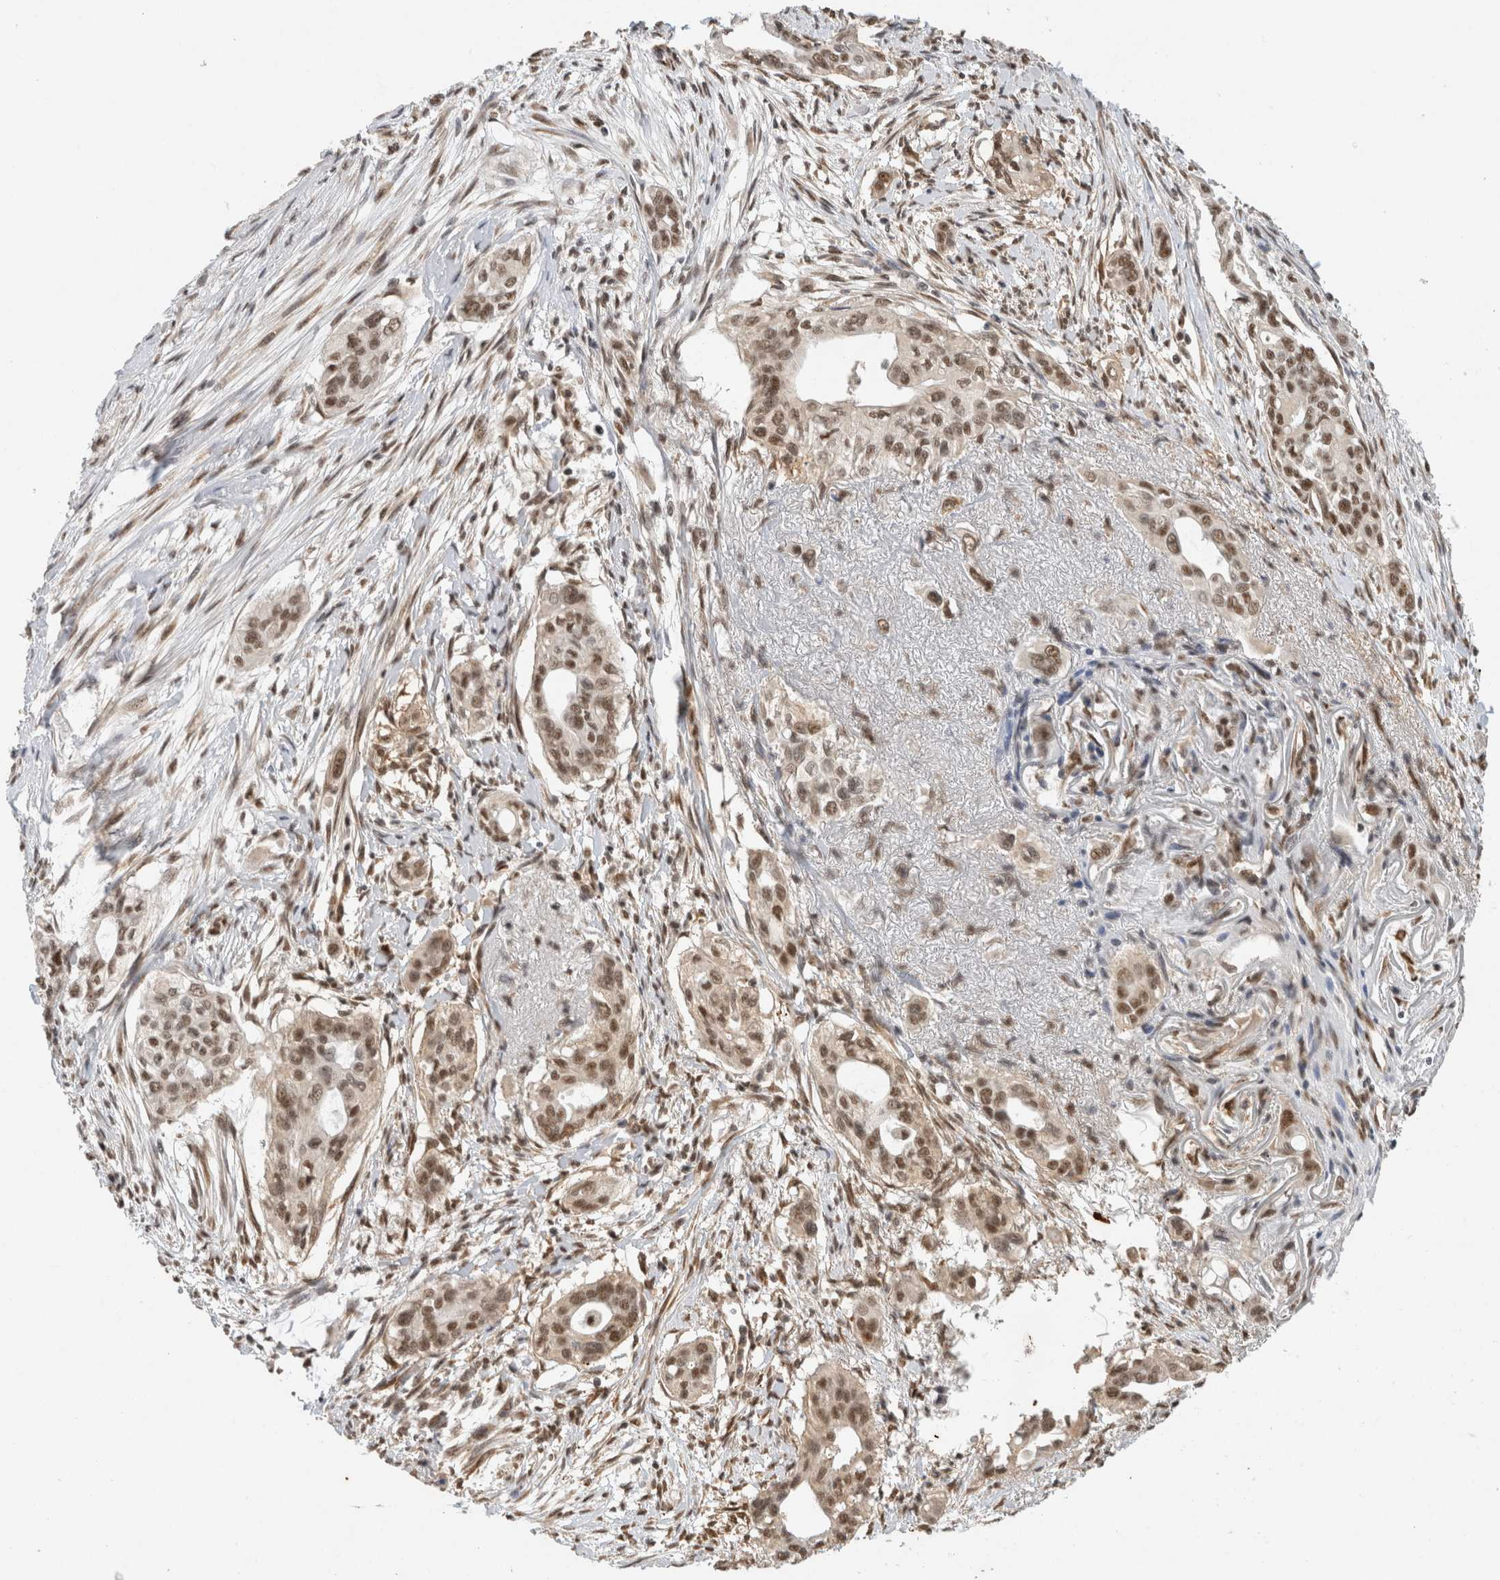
{"staining": {"intensity": "moderate", "quantity": ">75%", "location": "nuclear"}, "tissue": "pancreatic cancer", "cell_type": "Tumor cells", "image_type": "cancer", "snomed": [{"axis": "morphology", "description": "Adenocarcinoma, NOS"}, {"axis": "topography", "description": "Pancreas"}], "caption": "Human pancreatic cancer (adenocarcinoma) stained with a brown dye demonstrates moderate nuclear positive staining in about >75% of tumor cells.", "gene": "DDX42", "patient": {"sex": "female", "age": 60}}